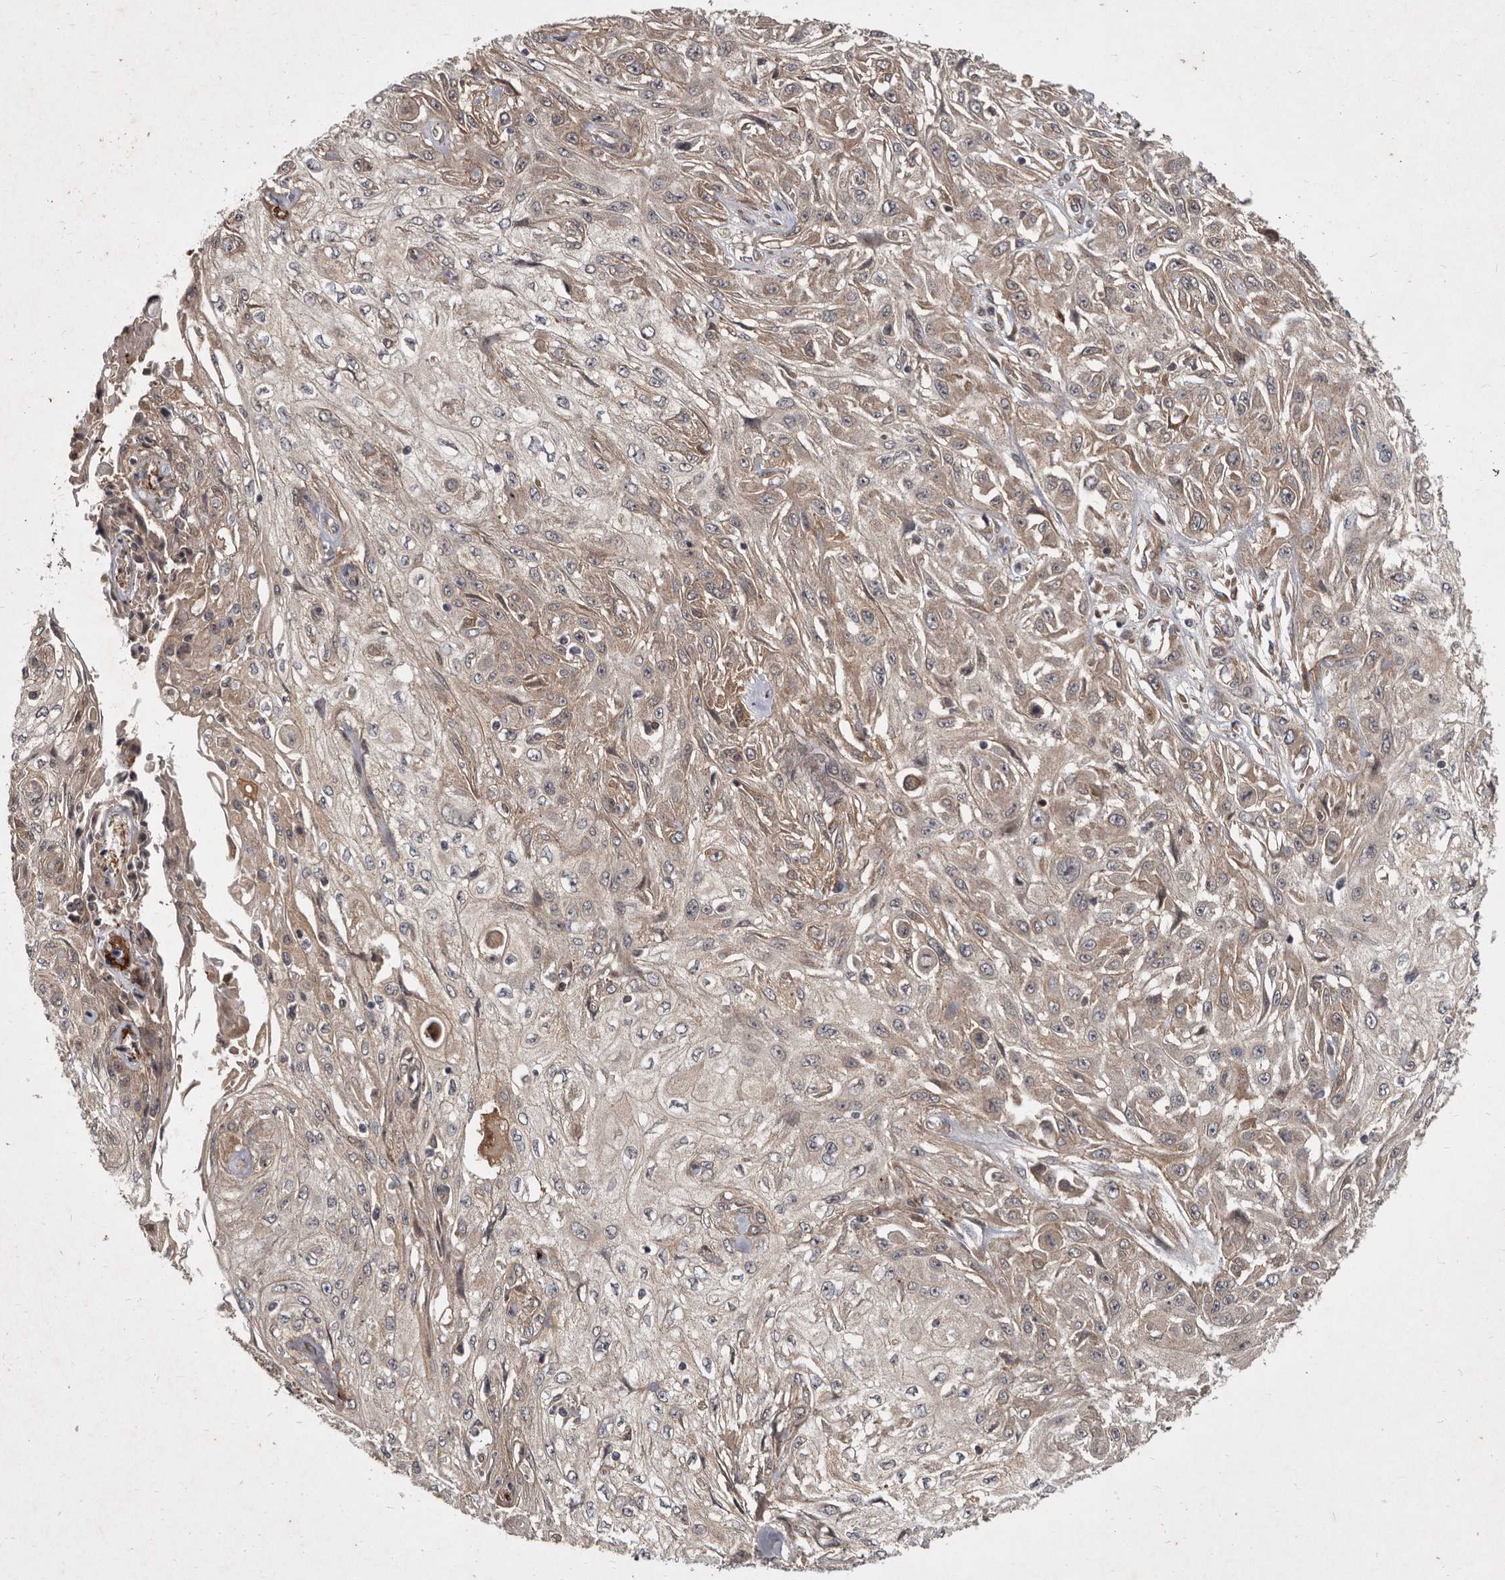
{"staining": {"intensity": "weak", "quantity": ">75%", "location": "cytoplasmic/membranous"}, "tissue": "skin cancer", "cell_type": "Tumor cells", "image_type": "cancer", "snomed": [{"axis": "morphology", "description": "Squamous cell carcinoma, NOS"}, {"axis": "morphology", "description": "Squamous cell carcinoma, metastatic, NOS"}, {"axis": "topography", "description": "Skin"}, {"axis": "topography", "description": "Lymph node"}], "caption": "IHC image of neoplastic tissue: skin metastatic squamous cell carcinoma stained using immunohistochemistry (IHC) exhibits low levels of weak protein expression localized specifically in the cytoplasmic/membranous of tumor cells, appearing as a cytoplasmic/membranous brown color.", "gene": "DNAJC28", "patient": {"sex": "male", "age": 75}}